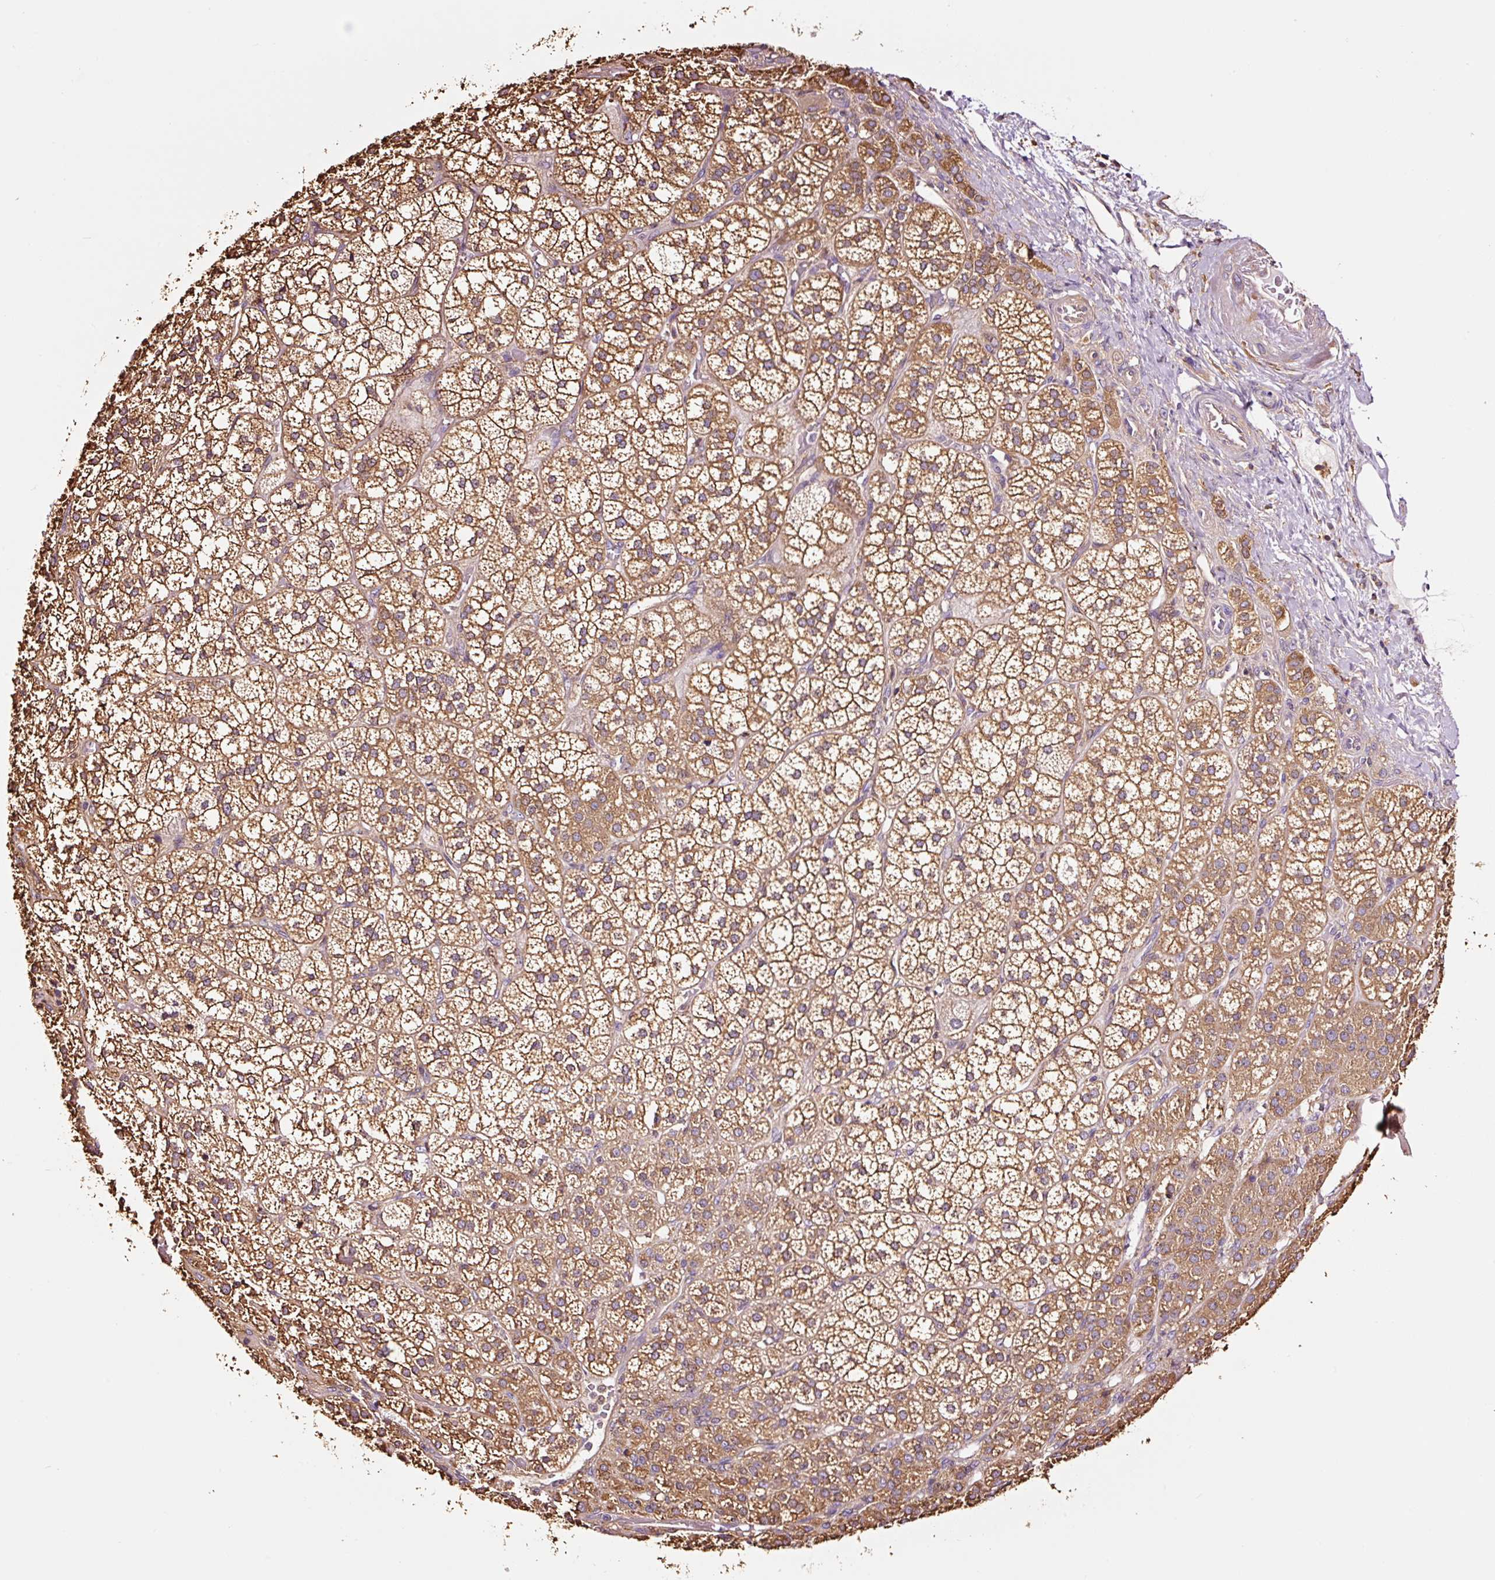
{"staining": {"intensity": "moderate", "quantity": ">75%", "location": "cytoplasmic/membranous"}, "tissue": "adrenal gland", "cell_type": "Glandular cells", "image_type": "normal", "snomed": [{"axis": "morphology", "description": "Normal tissue, NOS"}, {"axis": "topography", "description": "Adrenal gland"}], "caption": "Immunohistochemical staining of normal adrenal gland displays moderate cytoplasmic/membranous protein staining in approximately >75% of glandular cells.", "gene": "METAP1", "patient": {"sex": "female", "age": 60}}